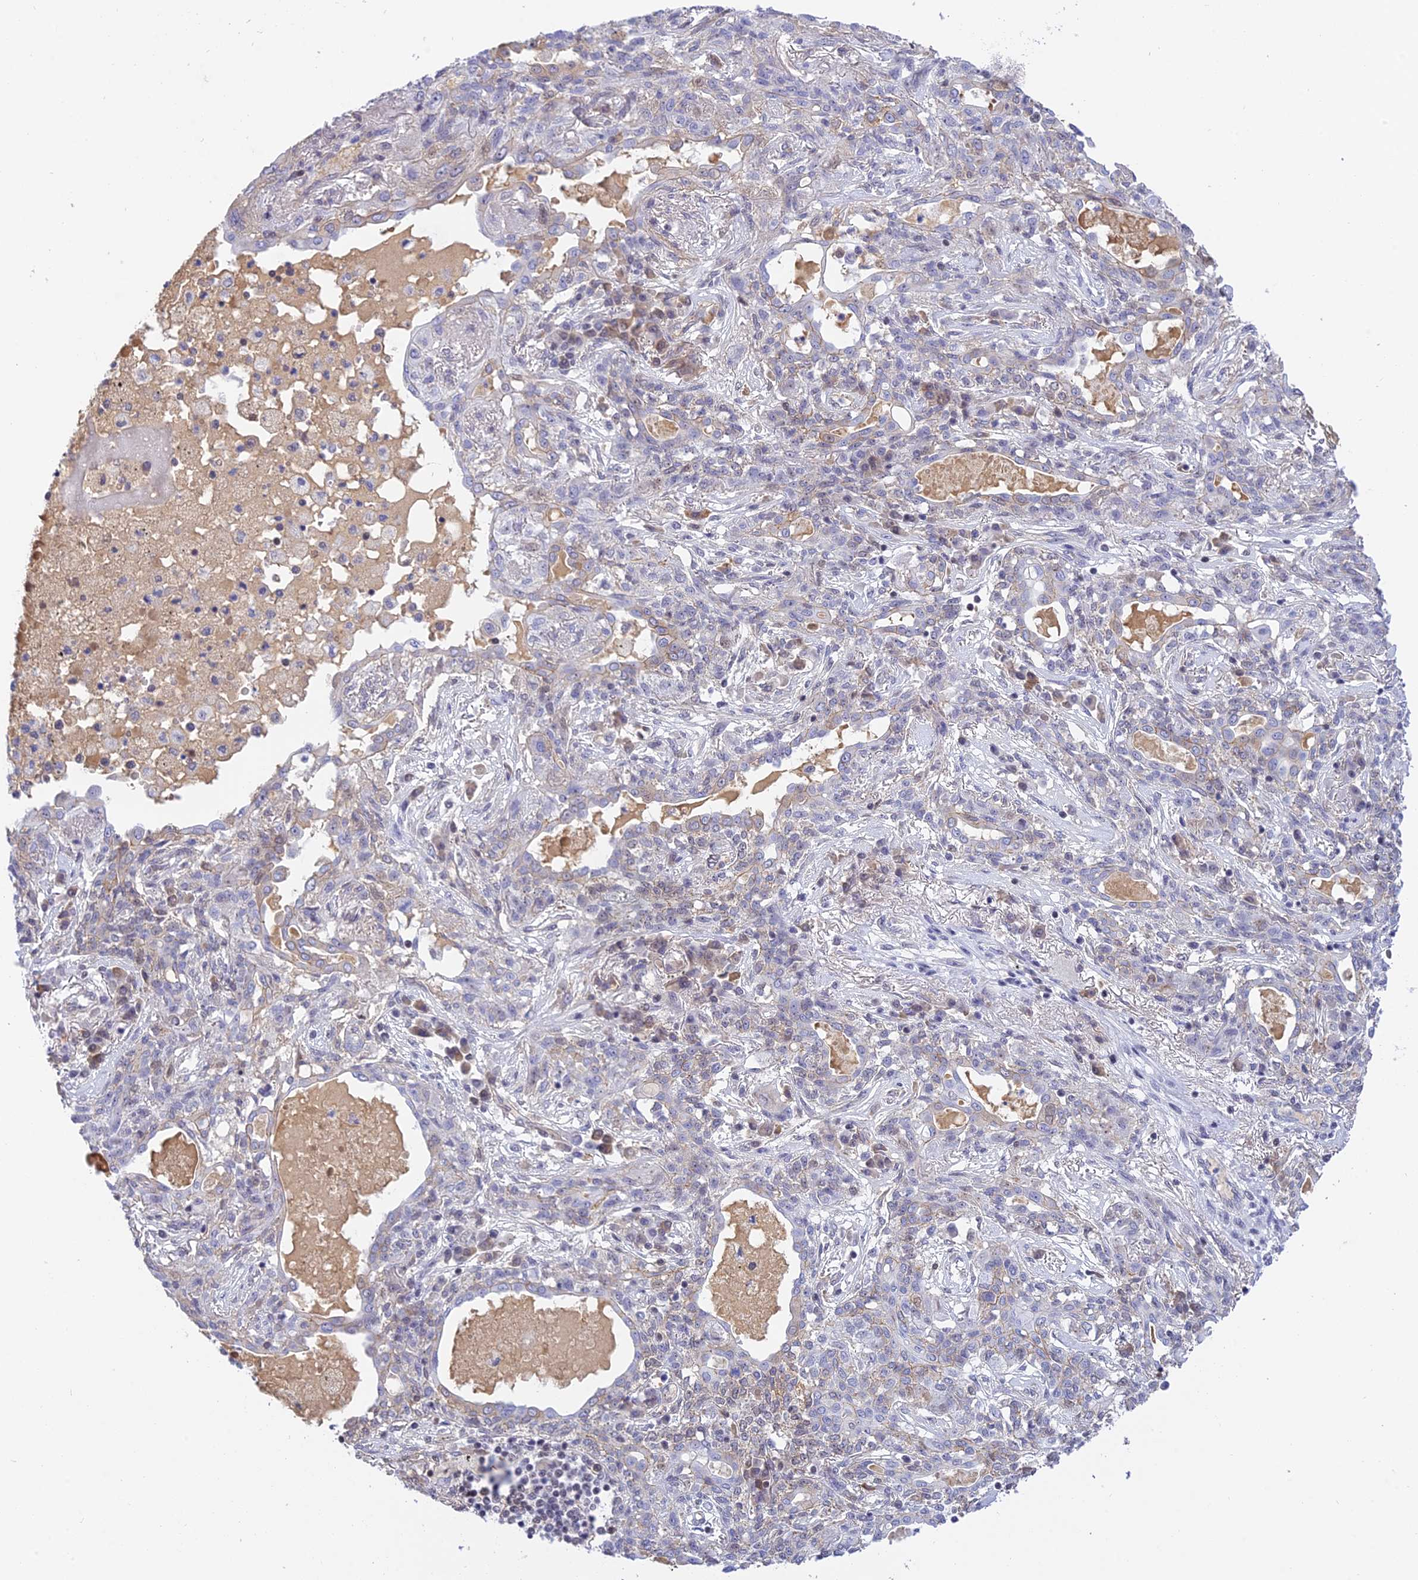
{"staining": {"intensity": "weak", "quantity": "<25%", "location": "cytoplasmic/membranous"}, "tissue": "lung cancer", "cell_type": "Tumor cells", "image_type": "cancer", "snomed": [{"axis": "morphology", "description": "Squamous cell carcinoma, NOS"}, {"axis": "topography", "description": "Lung"}], "caption": "Immunohistochemistry (IHC) histopathology image of neoplastic tissue: lung cancer stained with DAB (3,3'-diaminobenzidine) displays no significant protein staining in tumor cells.", "gene": "THAP11", "patient": {"sex": "female", "age": 70}}